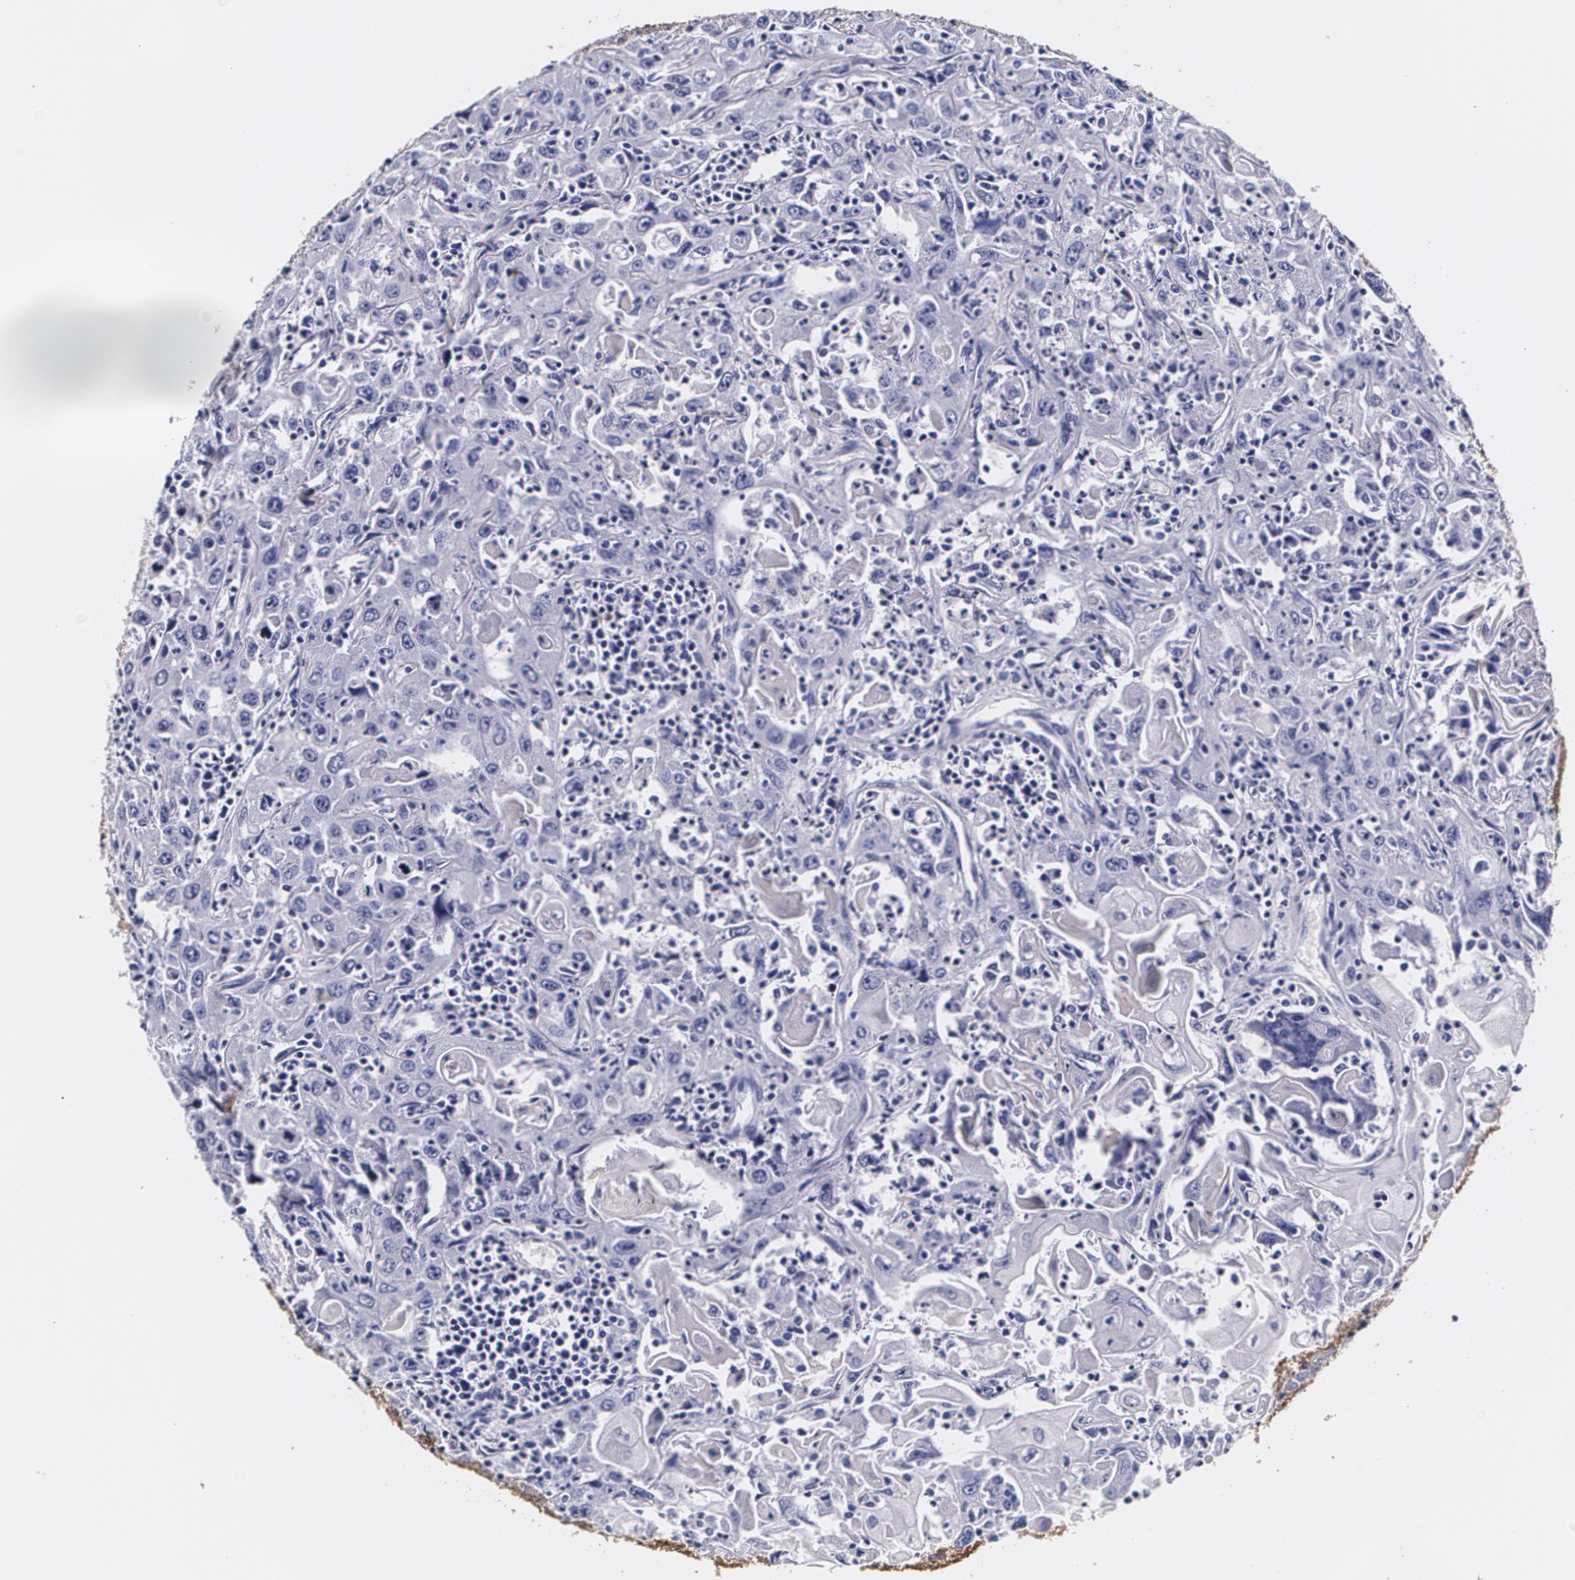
{"staining": {"intensity": "negative", "quantity": "none", "location": "none"}, "tissue": "head and neck cancer", "cell_type": "Tumor cells", "image_type": "cancer", "snomed": [{"axis": "morphology", "description": "Squamous cell carcinoma, NOS"}, {"axis": "topography", "description": "Oral tissue"}, {"axis": "topography", "description": "Head-Neck"}], "caption": "Histopathology image shows no significant protein staining in tumor cells of head and neck cancer. The staining was performed using DAB (3,3'-diaminobenzidine) to visualize the protein expression in brown, while the nuclei were stained in blue with hematoxylin (Magnification: 20x).", "gene": "TTR", "patient": {"sex": "female", "age": 76}}